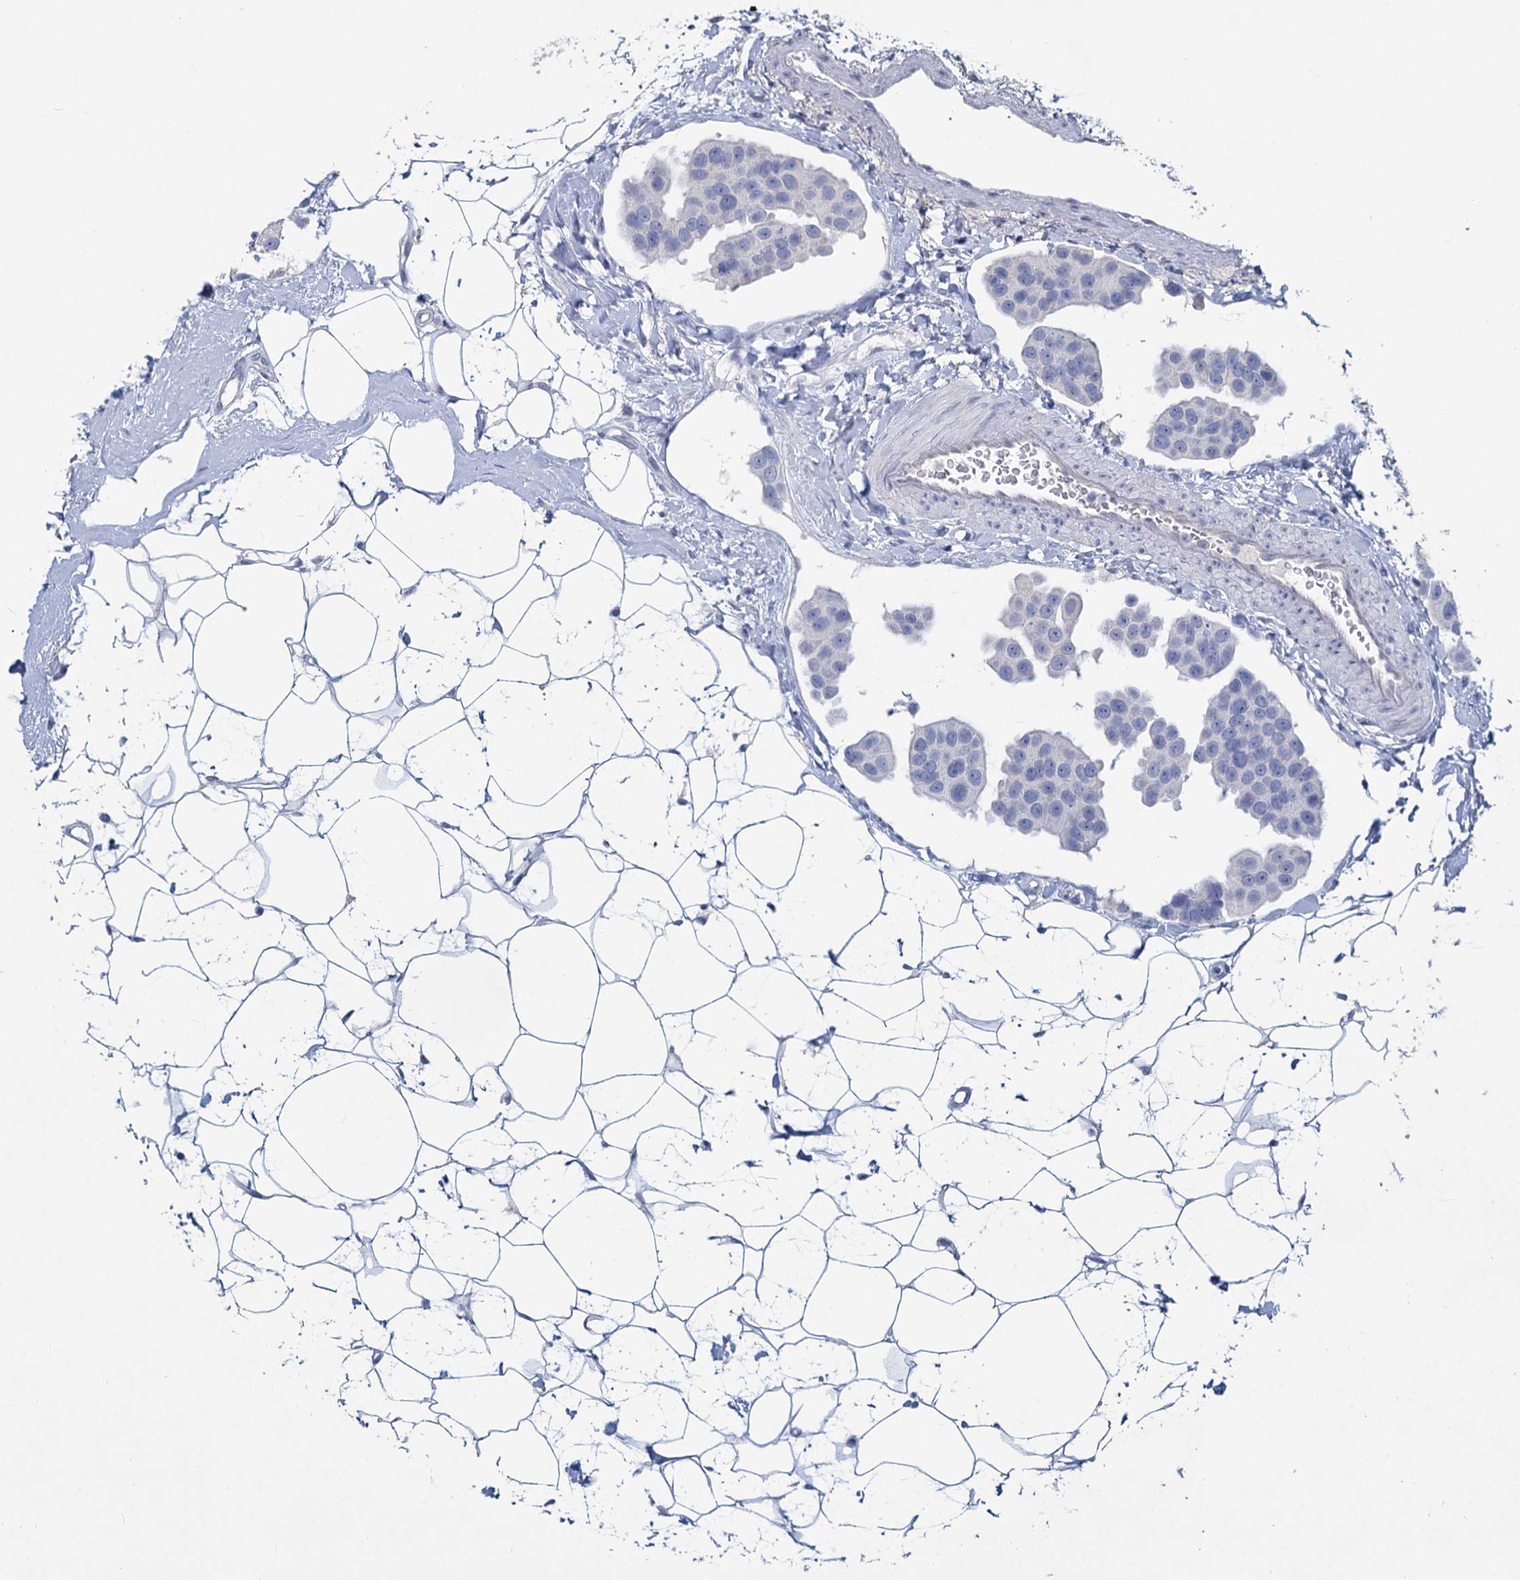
{"staining": {"intensity": "negative", "quantity": "none", "location": "none"}, "tissue": "breast cancer", "cell_type": "Tumor cells", "image_type": "cancer", "snomed": [{"axis": "morphology", "description": "Normal tissue, NOS"}, {"axis": "morphology", "description": "Duct carcinoma"}, {"axis": "topography", "description": "Breast"}], "caption": "Tumor cells are negative for protein expression in human infiltrating ductal carcinoma (breast). (Brightfield microscopy of DAB IHC at high magnification).", "gene": "HES2", "patient": {"sex": "female", "age": 39}}